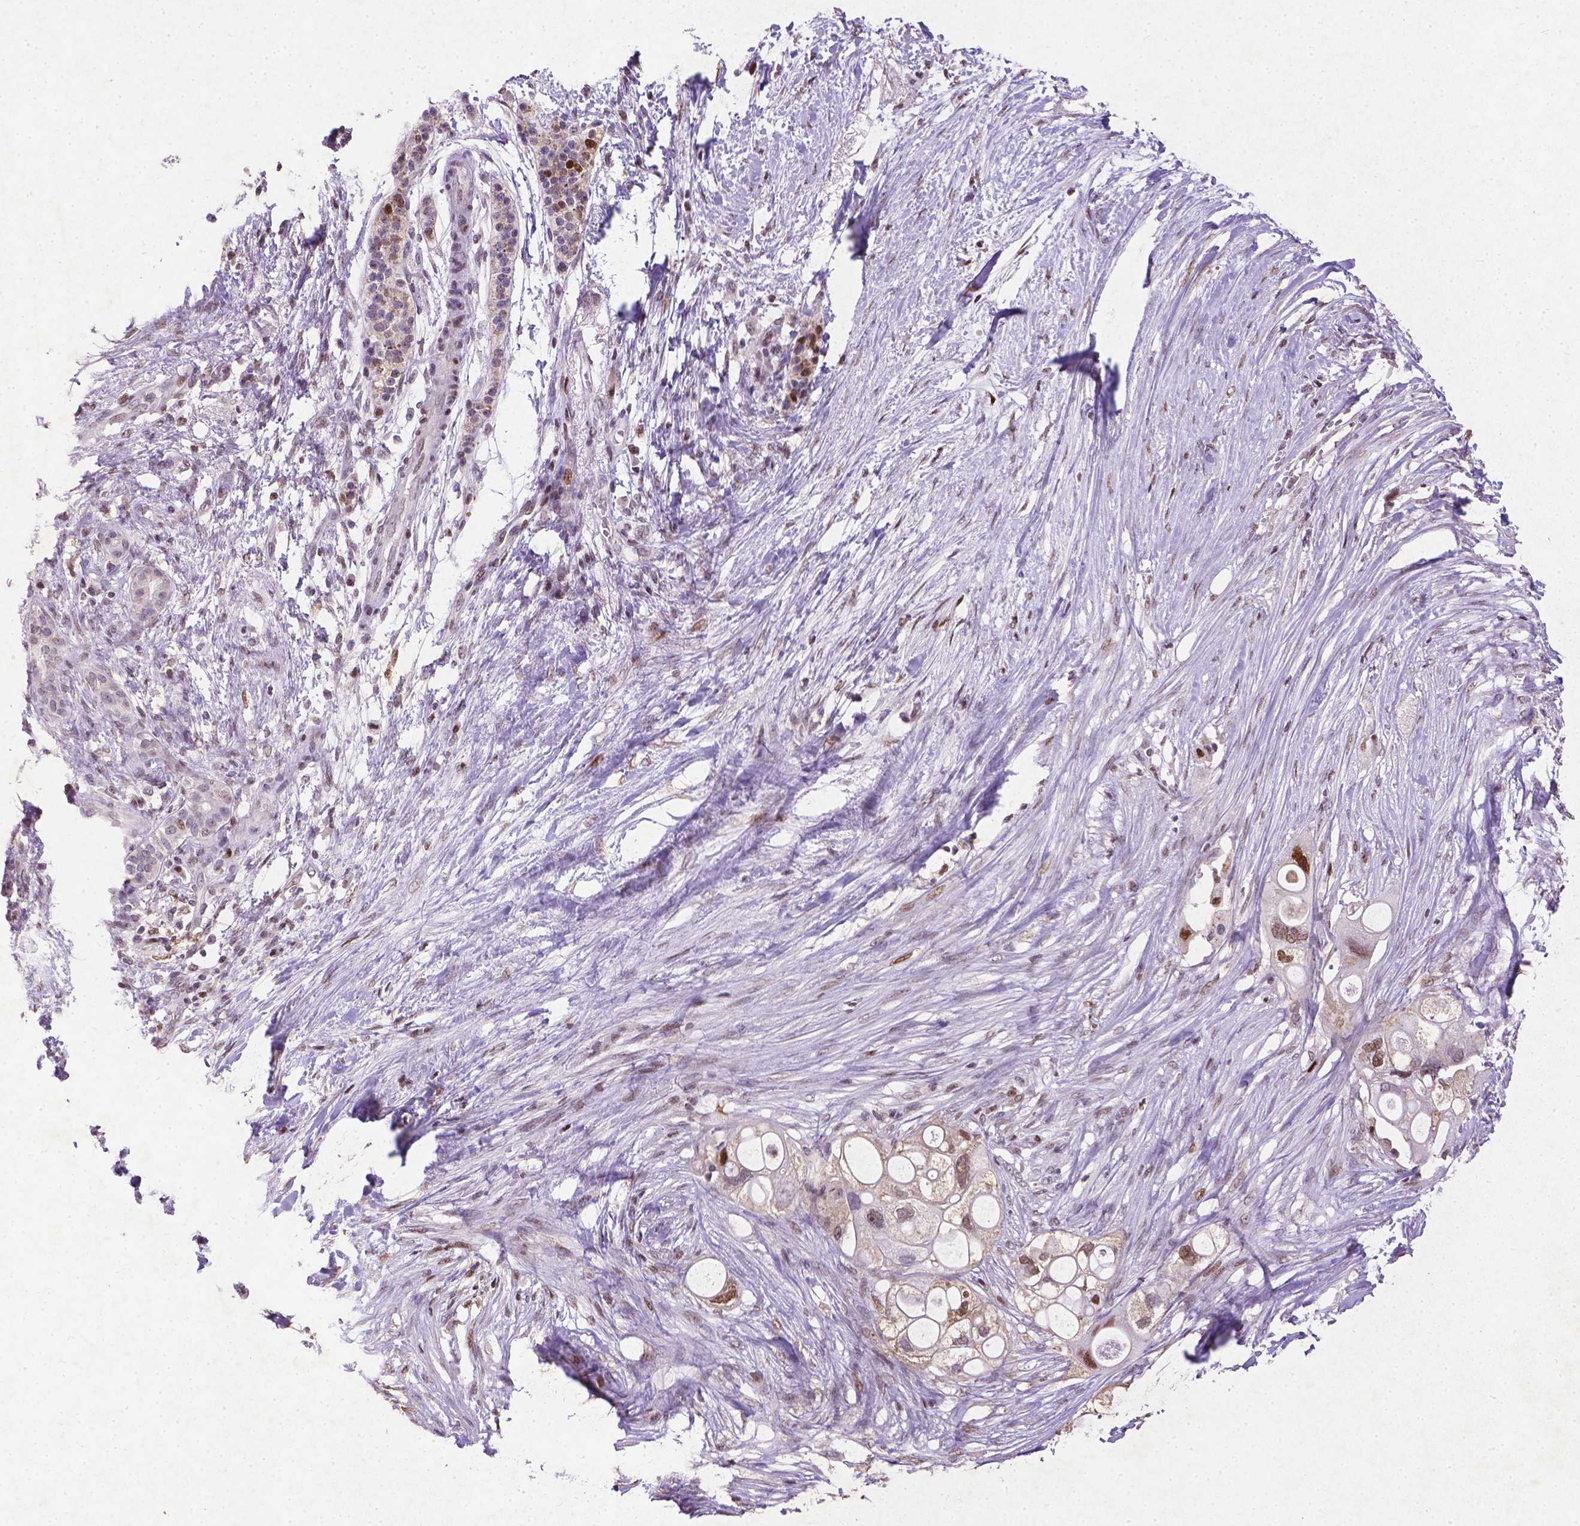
{"staining": {"intensity": "moderate", "quantity": ">75%", "location": "nuclear"}, "tissue": "pancreatic cancer", "cell_type": "Tumor cells", "image_type": "cancer", "snomed": [{"axis": "morphology", "description": "Adenocarcinoma, NOS"}, {"axis": "topography", "description": "Pancreas"}], "caption": "Pancreatic cancer stained with DAB (3,3'-diaminobenzidine) IHC exhibits medium levels of moderate nuclear expression in approximately >75% of tumor cells.", "gene": "CDKN1A", "patient": {"sex": "female", "age": 72}}